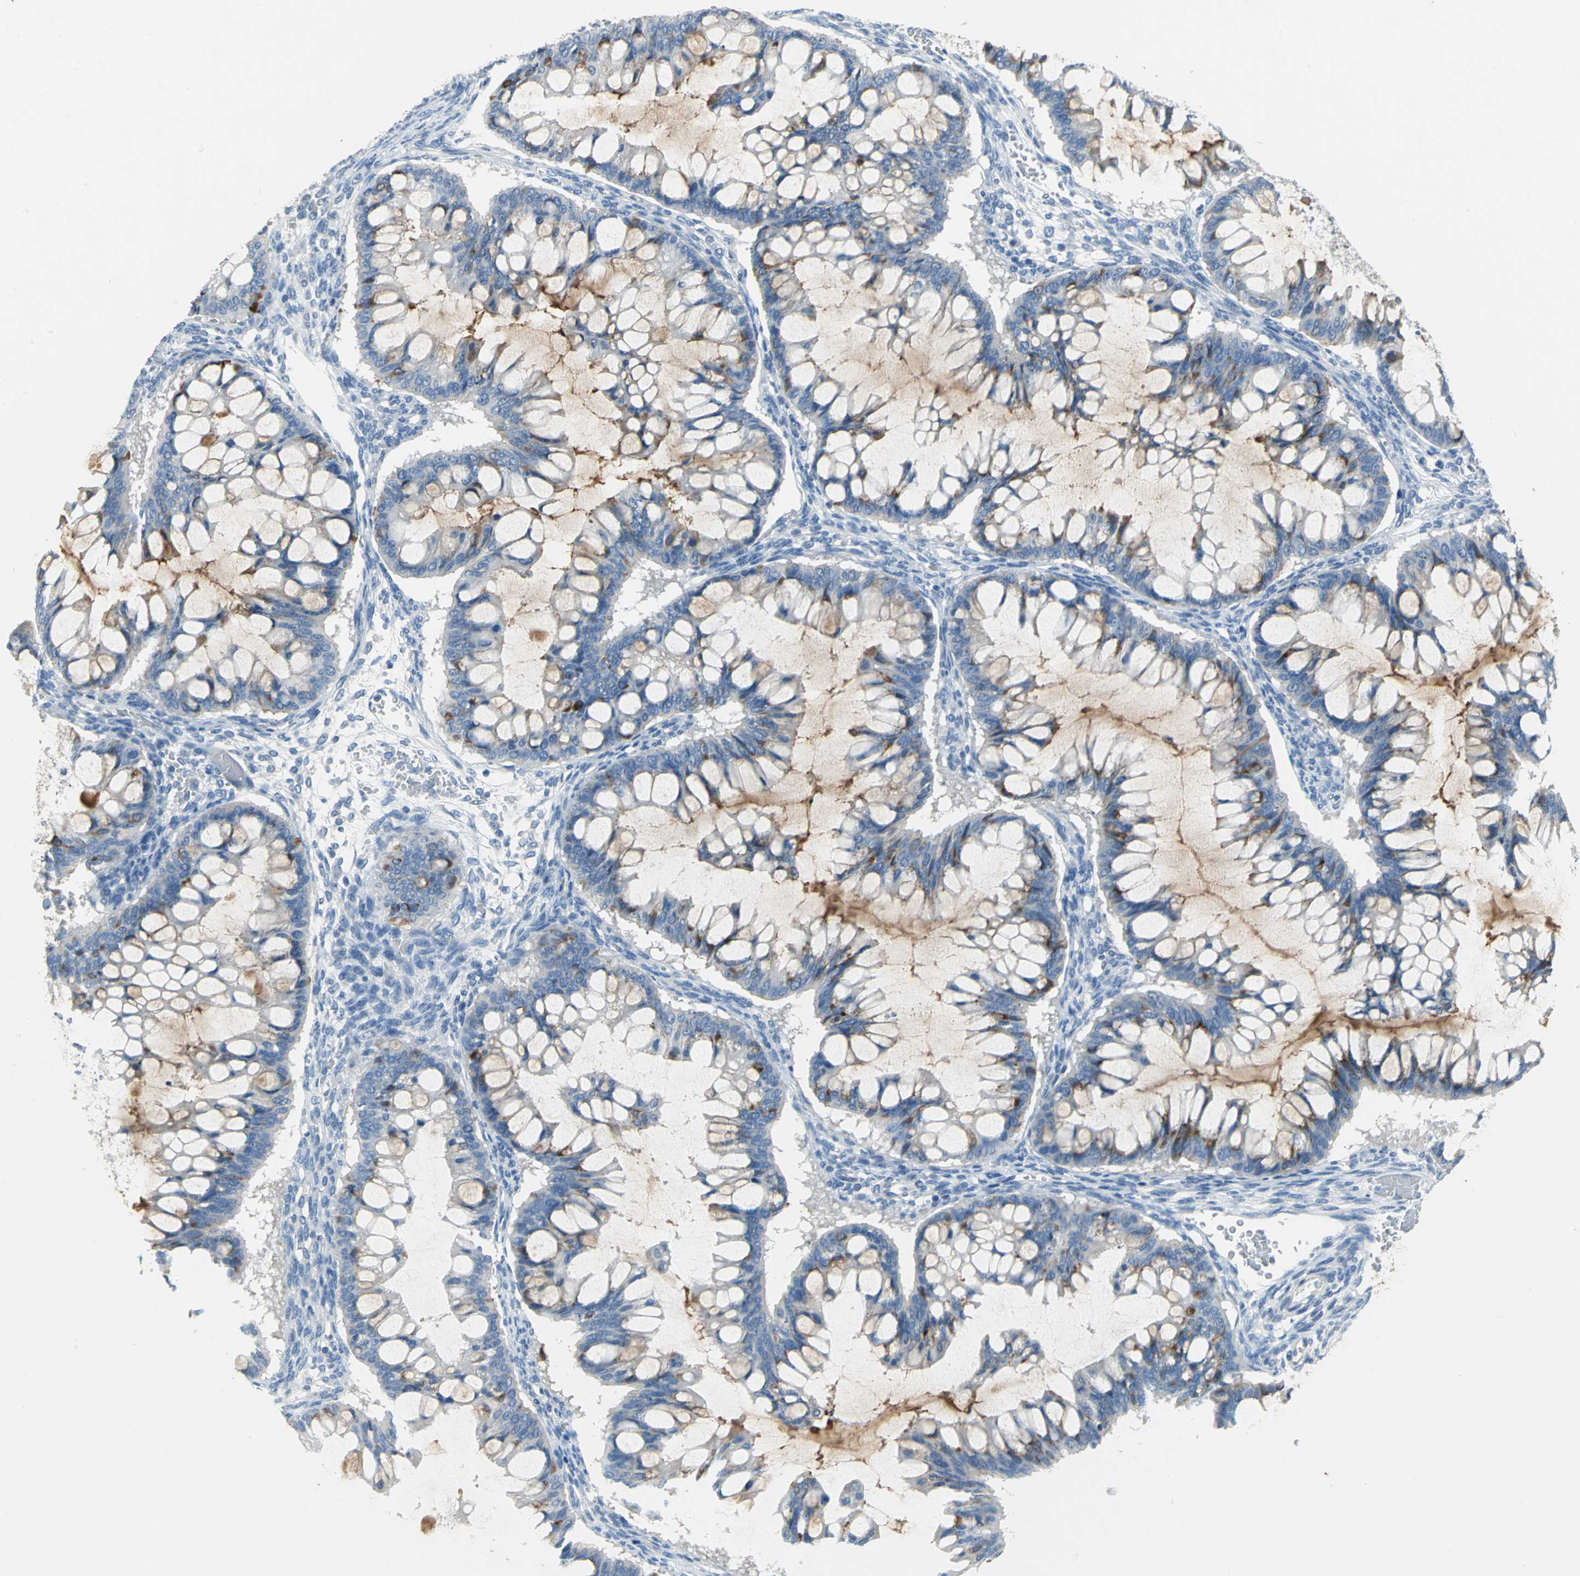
{"staining": {"intensity": "strong", "quantity": "<25%", "location": "cytoplasmic/membranous"}, "tissue": "ovarian cancer", "cell_type": "Tumor cells", "image_type": "cancer", "snomed": [{"axis": "morphology", "description": "Cystadenocarcinoma, mucinous, NOS"}, {"axis": "topography", "description": "Ovary"}], "caption": "Protein expression analysis of human ovarian cancer reveals strong cytoplasmic/membranous expression in approximately <25% of tumor cells.", "gene": "PTGDS", "patient": {"sex": "female", "age": 73}}